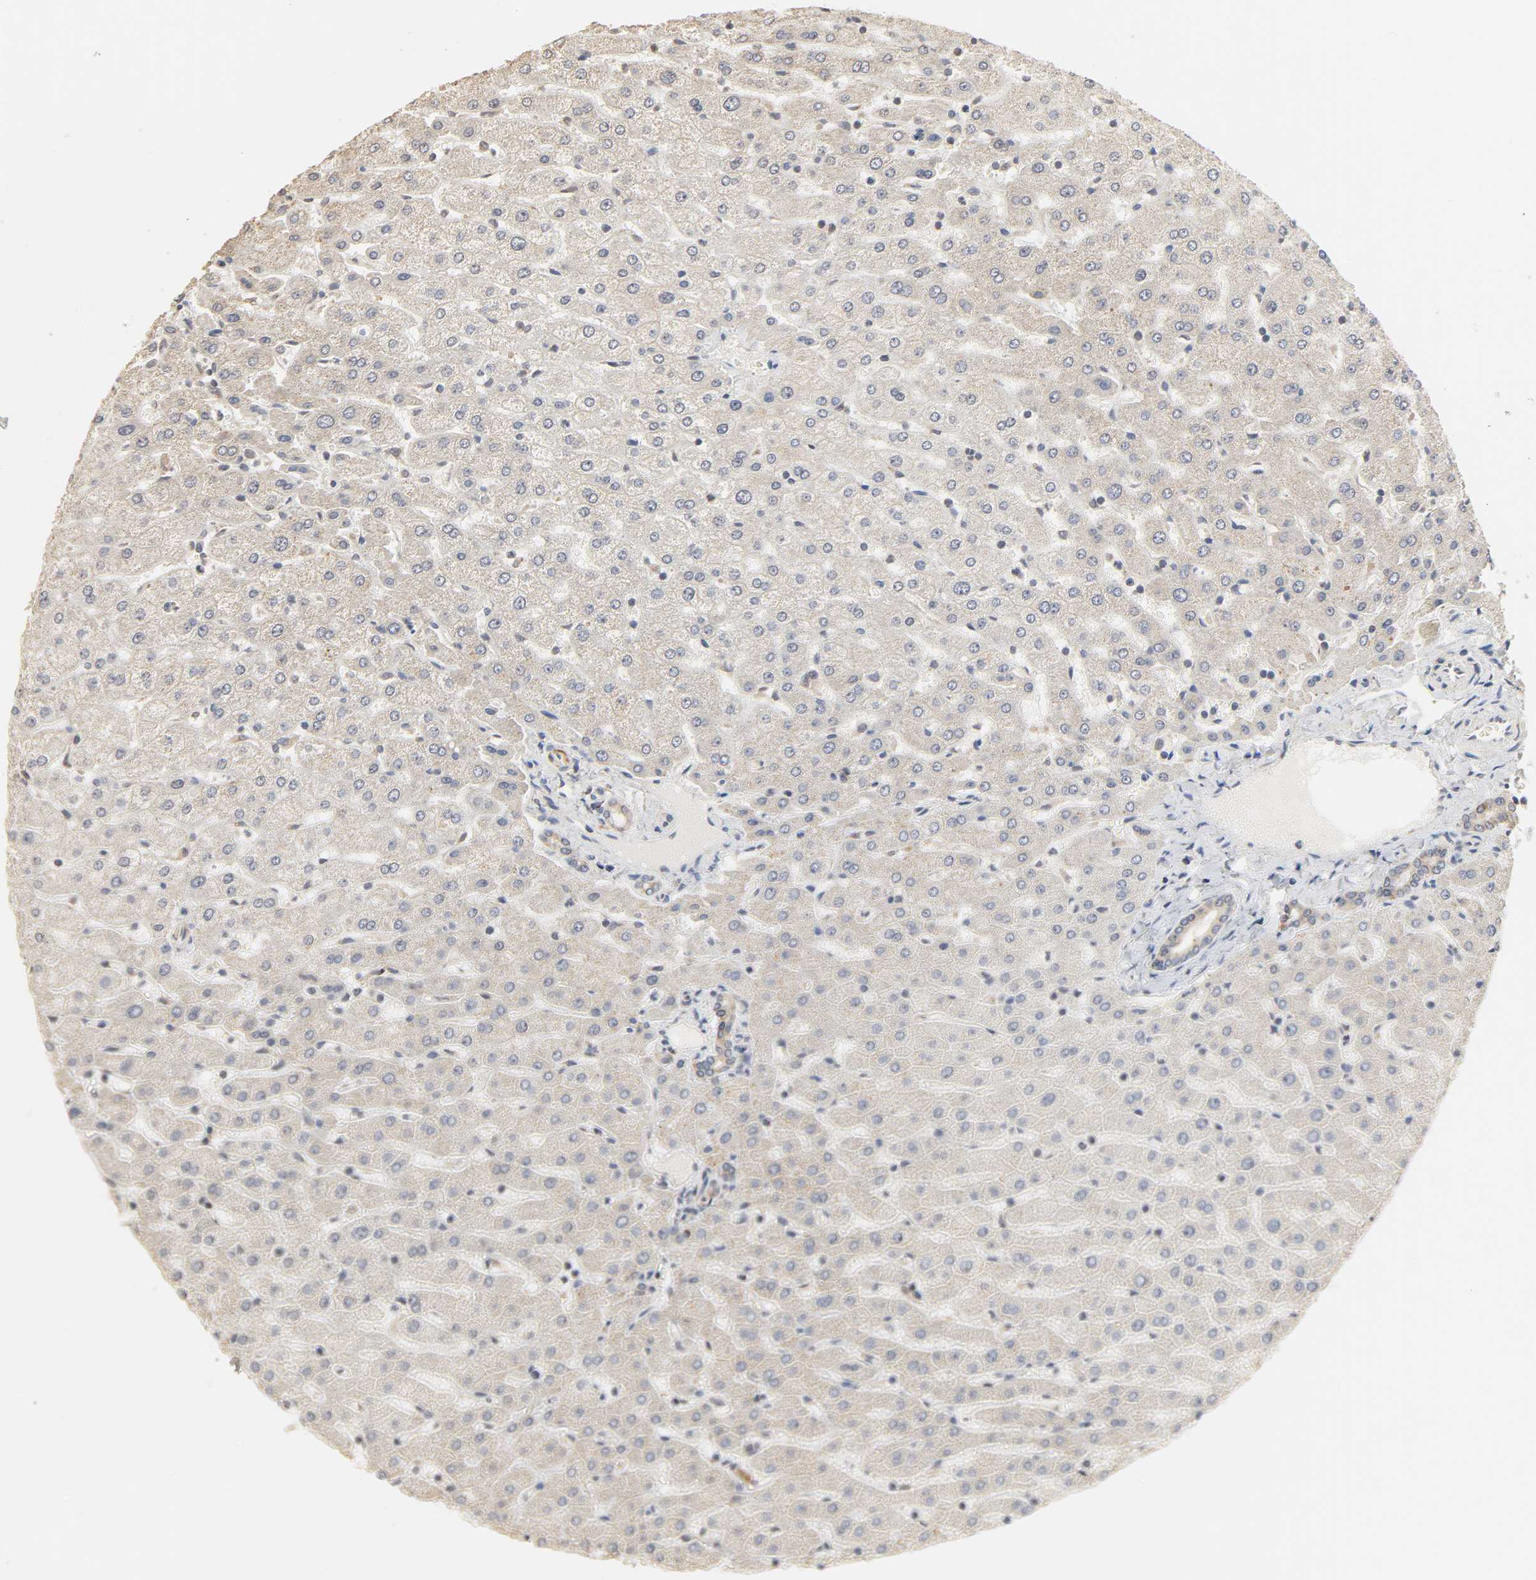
{"staining": {"intensity": "weak", "quantity": ">75%", "location": "cytoplasmic/membranous"}, "tissue": "liver", "cell_type": "Cholangiocytes", "image_type": "normal", "snomed": [{"axis": "morphology", "description": "Normal tissue, NOS"}, {"axis": "morphology", "description": "Fibrosis, NOS"}, {"axis": "topography", "description": "Liver"}], "caption": "Benign liver reveals weak cytoplasmic/membranous expression in about >75% of cholangiocytes, visualized by immunohistochemistry. The protein of interest is stained brown, and the nuclei are stained in blue (DAB IHC with brightfield microscopy, high magnification).", "gene": "CLEC4E", "patient": {"sex": "female", "age": 29}}